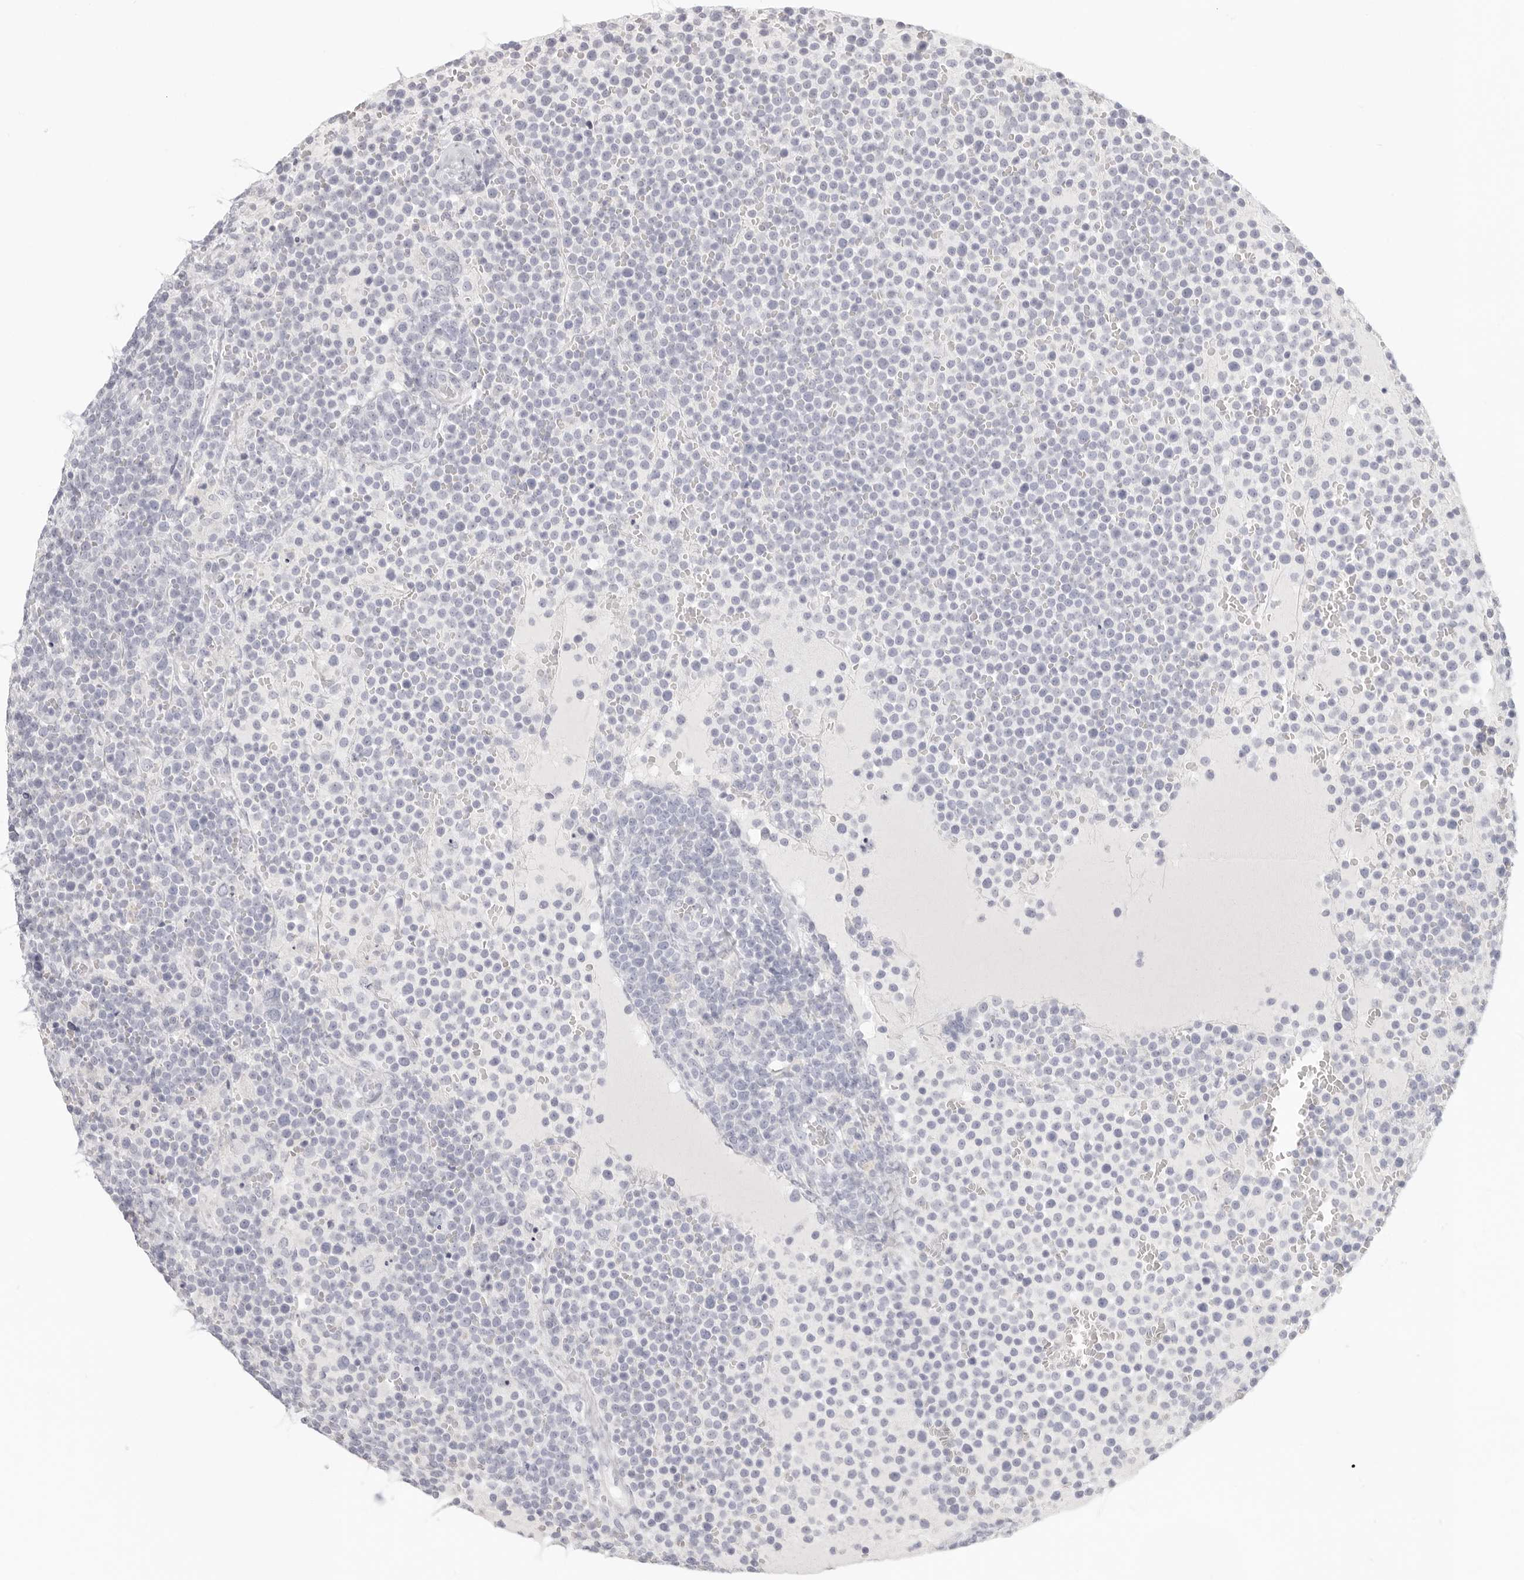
{"staining": {"intensity": "negative", "quantity": "none", "location": "none"}, "tissue": "lymphoma", "cell_type": "Tumor cells", "image_type": "cancer", "snomed": [{"axis": "morphology", "description": "Malignant lymphoma, non-Hodgkin's type, High grade"}, {"axis": "topography", "description": "Lymph node"}], "caption": "DAB (3,3'-diaminobenzidine) immunohistochemical staining of human high-grade malignant lymphoma, non-Hodgkin's type reveals no significant positivity in tumor cells.", "gene": "RXFP1", "patient": {"sex": "male", "age": 61}}